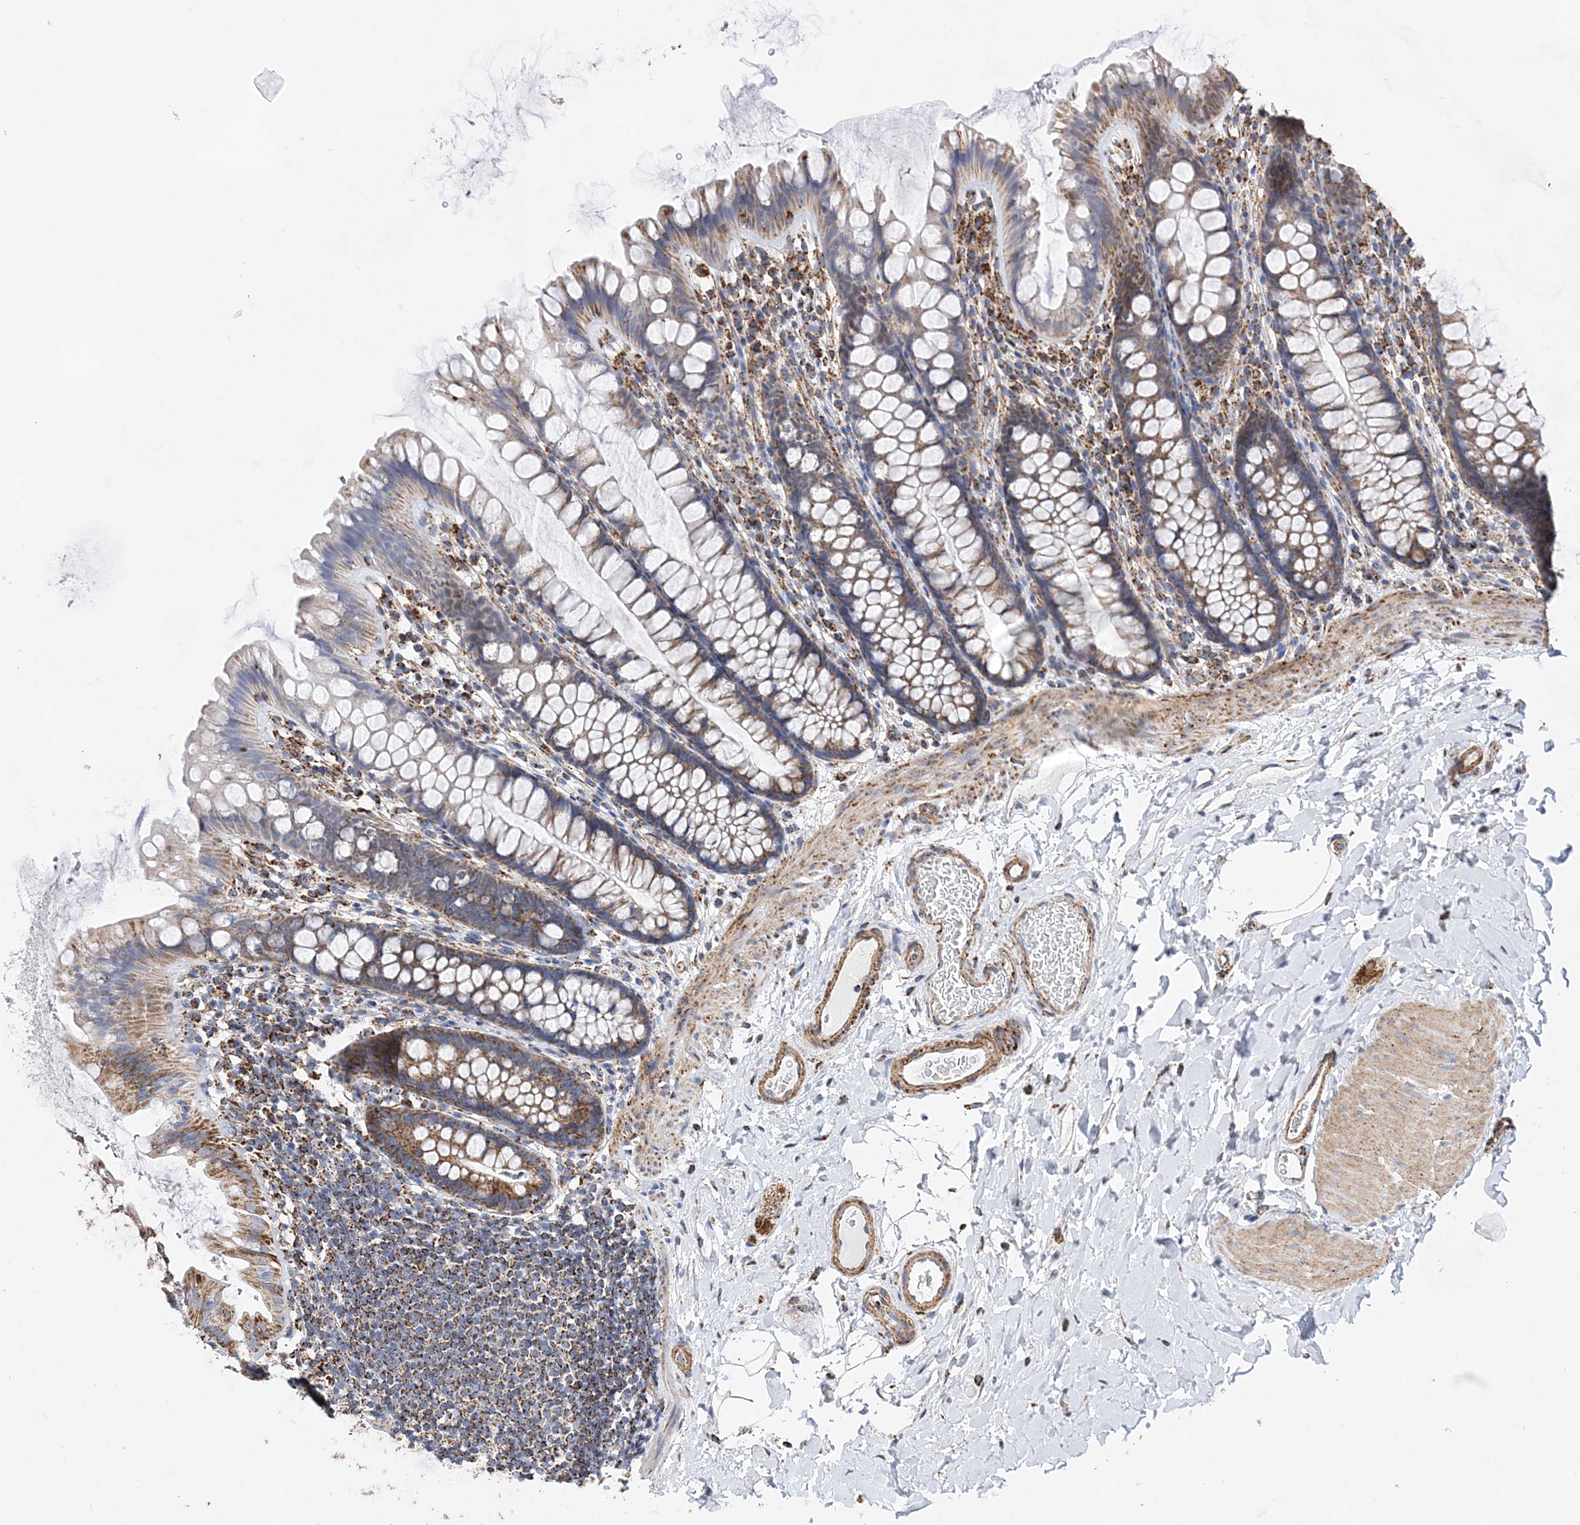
{"staining": {"intensity": "moderate", "quantity": ">75%", "location": "cytoplasmic/membranous"}, "tissue": "colon", "cell_type": "Endothelial cells", "image_type": "normal", "snomed": [{"axis": "morphology", "description": "Normal tissue, NOS"}, {"axis": "topography", "description": "Colon"}], "caption": "IHC micrograph of normal colon: colon stained using immunohistochemistry (IHC) shows medium levels of moderate protein expression localized specifically in the cytoplasmic/membranous of endothelial cells, appearing as a cytoplasmic/membranous brown color.", "gene": "ACOT9", "patient": {"sex": "female", "age": 62}}